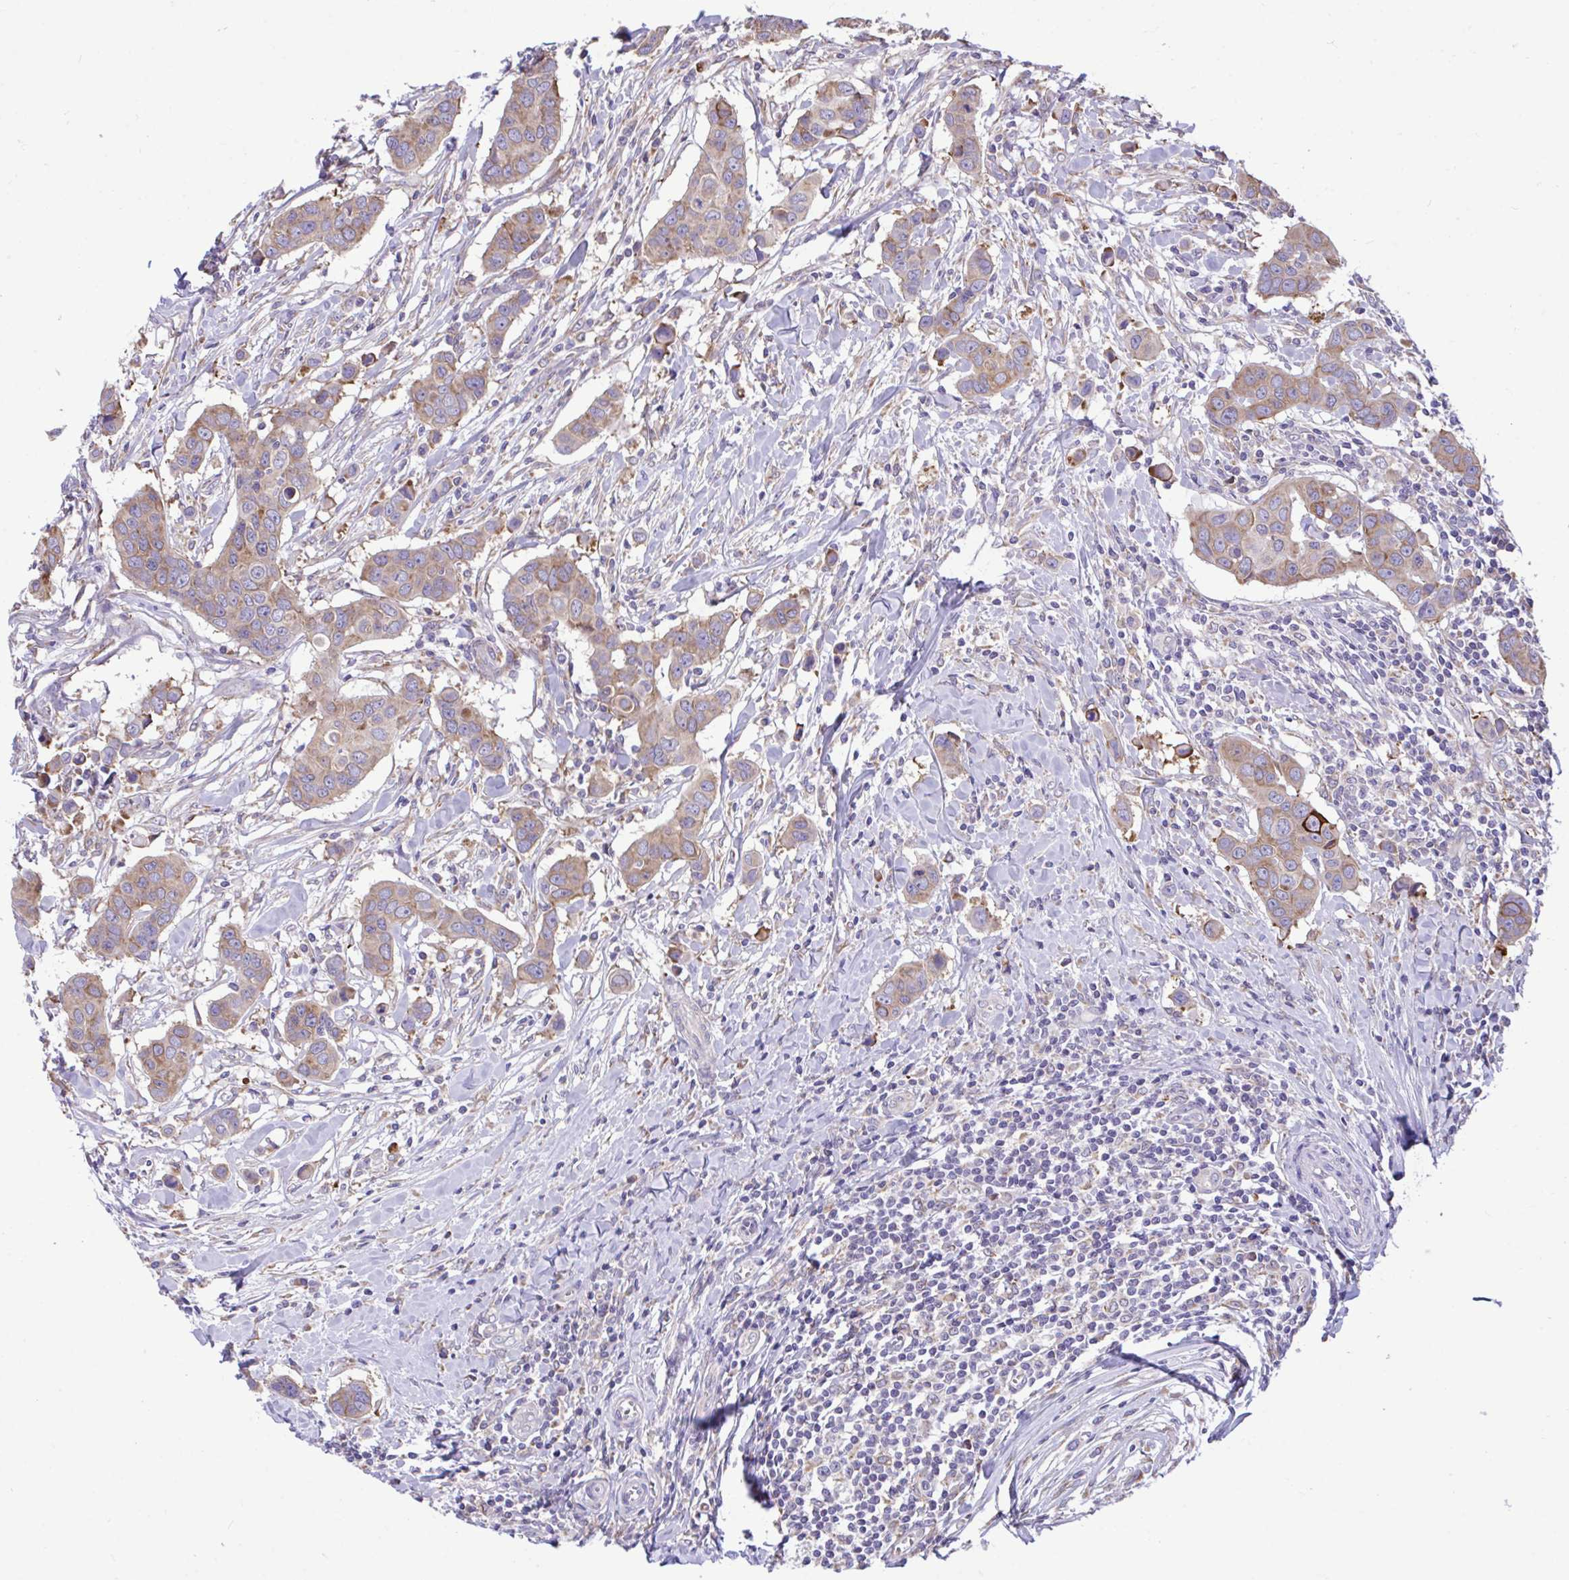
{"staining": {"intensity": "moderate", "quantity": "25%-75%", "location": "cytoplasmic/membranous"}, "tissue": "breast cancer", "cell_type": "Tumor cells", "image_type": "cancer", "snomed": [{"axis": "morphology", "description": "Duct carcinoma"}, {"axis": "topography", "description": "Breast"}], "caption": "Immunohistochemistry (DAB (3,3'-diaminobenzidine)) staining of breast cancer displays moderate cytoplasmic/membranous protein expression in approximately 25%-75% of tumor cells.", "gene": "PIGK", "patient": {"sex": "female", "age": 24}}